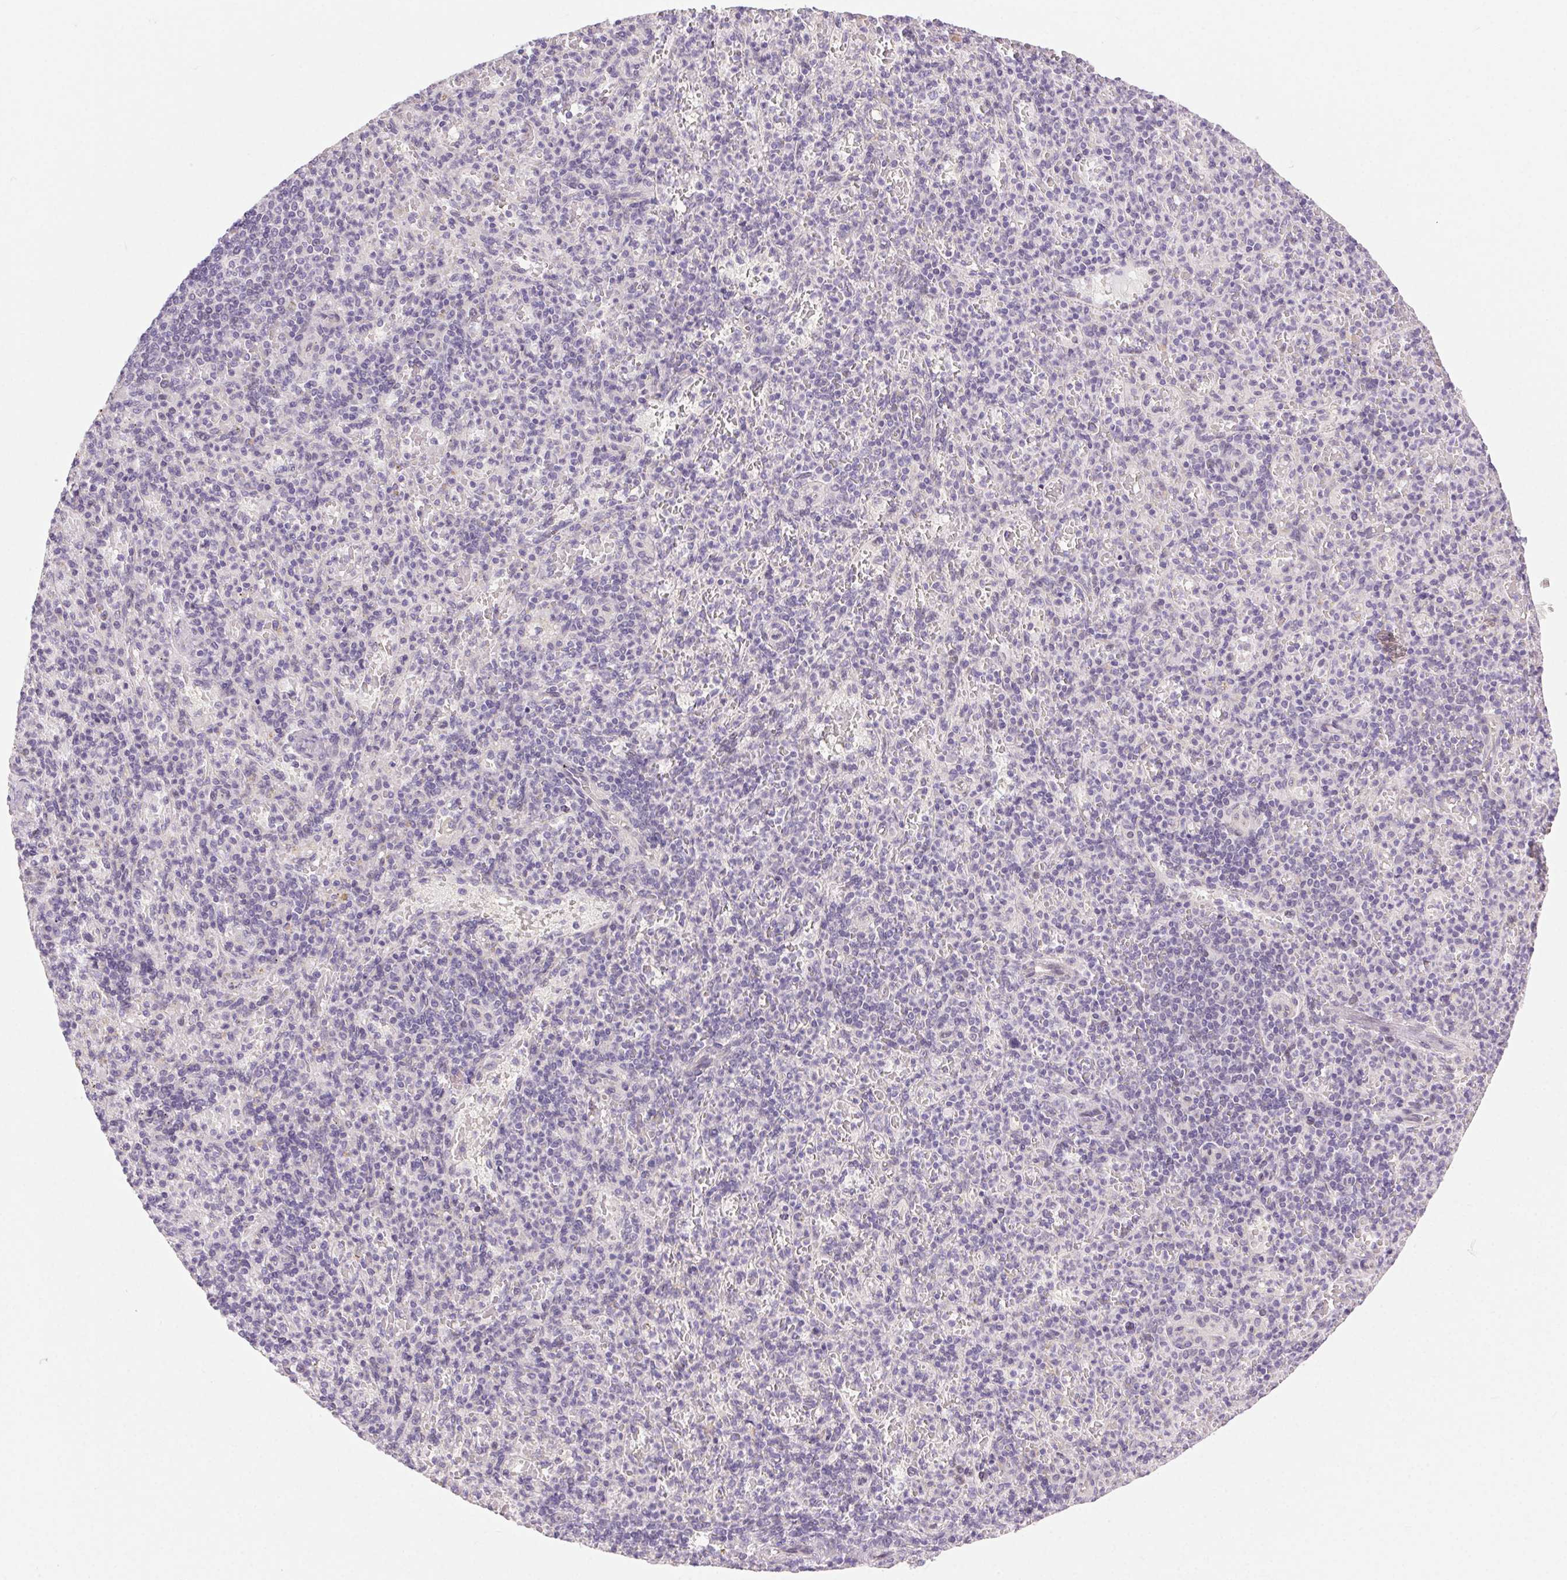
{"staining": {"intensity": "negative", "quantity": "none", "location": "none"}, "tissue": "spleen", "cell_type": "Cells in red pulp", "image_type": "normal", "snomed": [{"axis": "morphology", "description": "Normal tissue, NOS"}, {"axis": "topography", "description": "Spleen"}], "caption": "Spleen was stained to show a protein in brown. There is no significant expression in cells in red pulp. Brightfield microscopy of IHC stained with DAB (brown) and hematoxylin (blue), captured at high magnification.", "gene": "SYT11", "patient": {"sex": "female", "age": 74}}